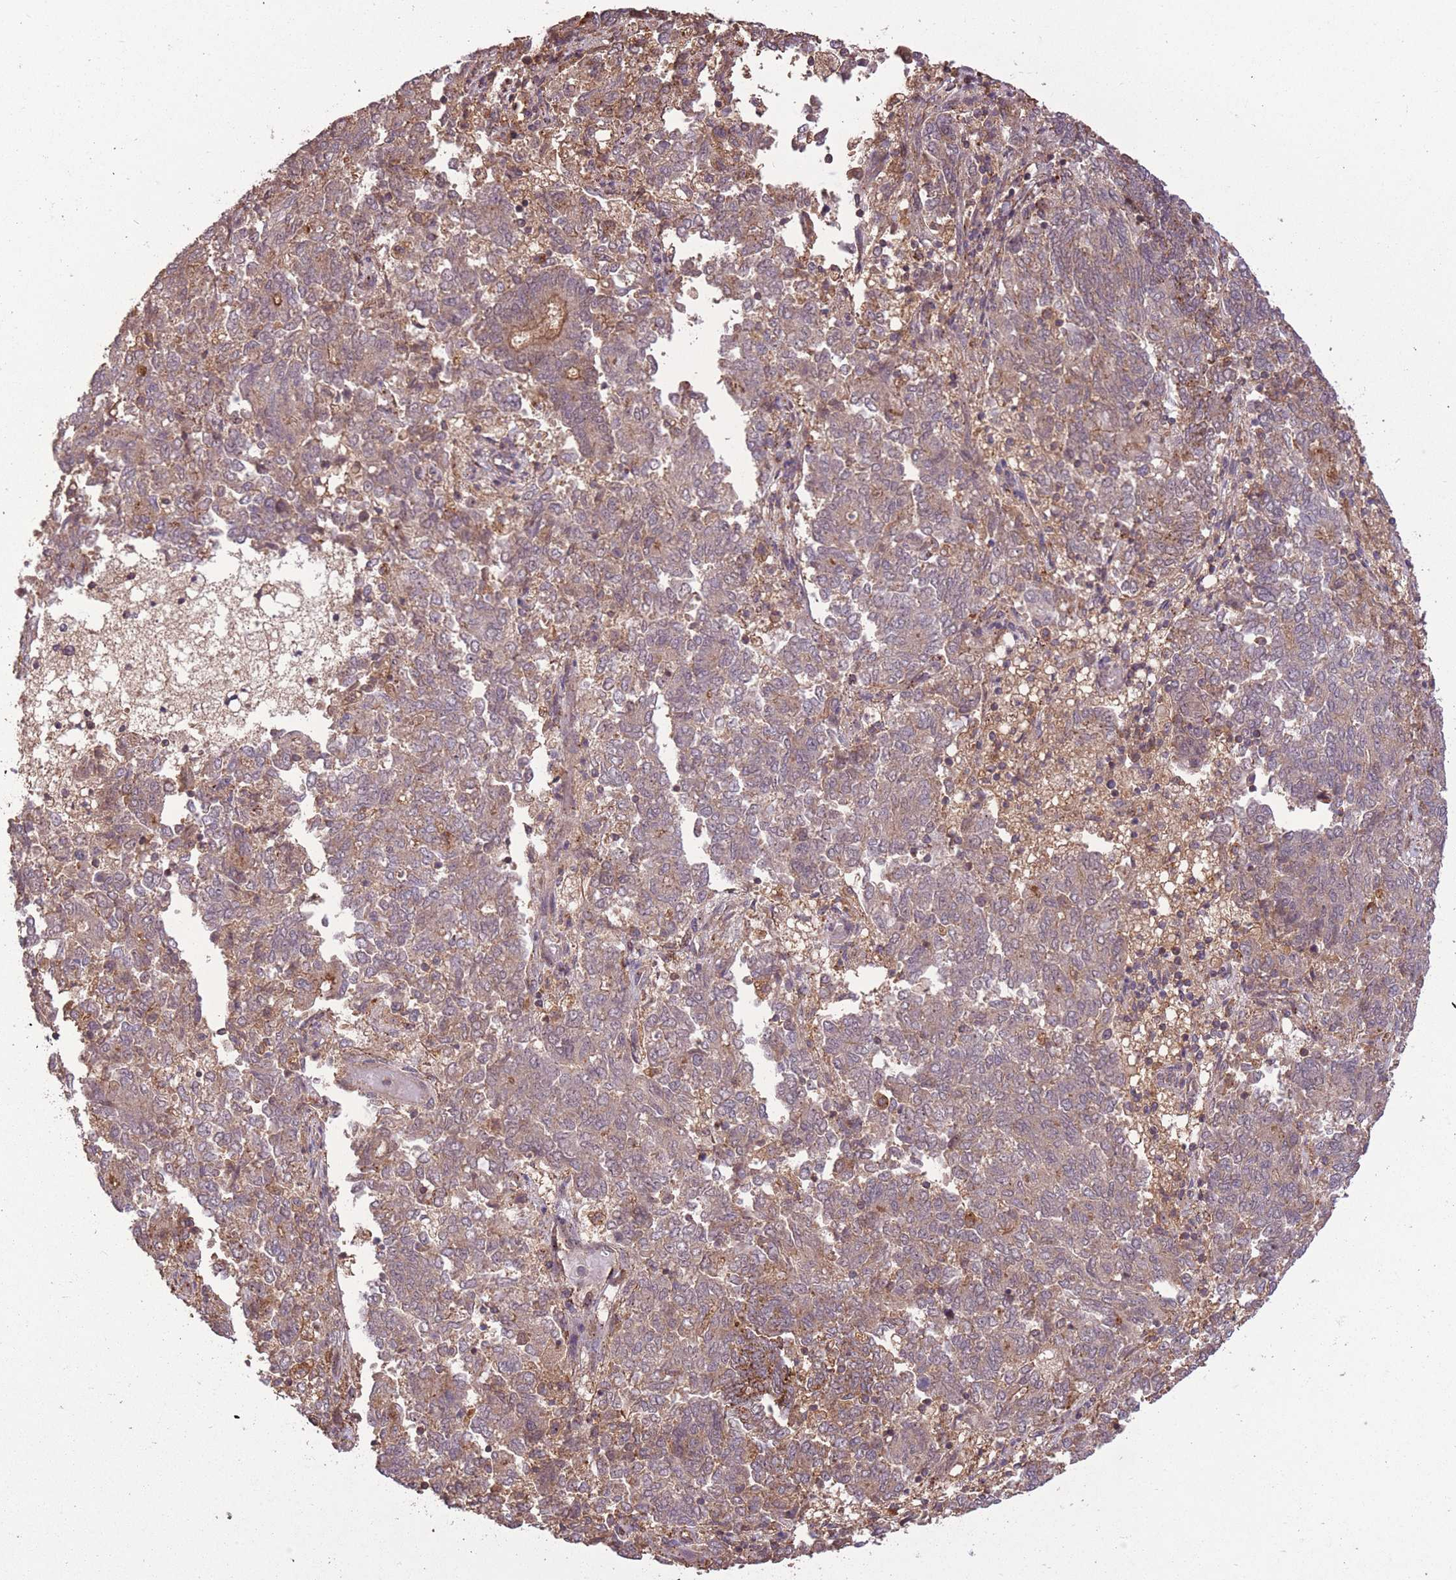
{"staining": {"intensity": "moderate", "quantity": "<25%", "location": "cytoplasmic/membranous"}, "tissue": "endometrial cancer", "cell_type": "Tumor cells", "image_type": "cancer", "snomed": [{"axis": "morphology", "description": "Adenocarcinoma, NOS"}, {"axis": "topography", "description": "Endometrium"}], "caption": "This photomicrograph demonstrates endometrial cancer (adenocarcinoma) stained with IHC to label a protein in brown. The cytoplasmic/membranous of tumor cells show moderate positivity for the protein. Nuclei are counter-stained blue.", "gene": "POLR3F", "patient": {"sex": "female", "age": 80}}